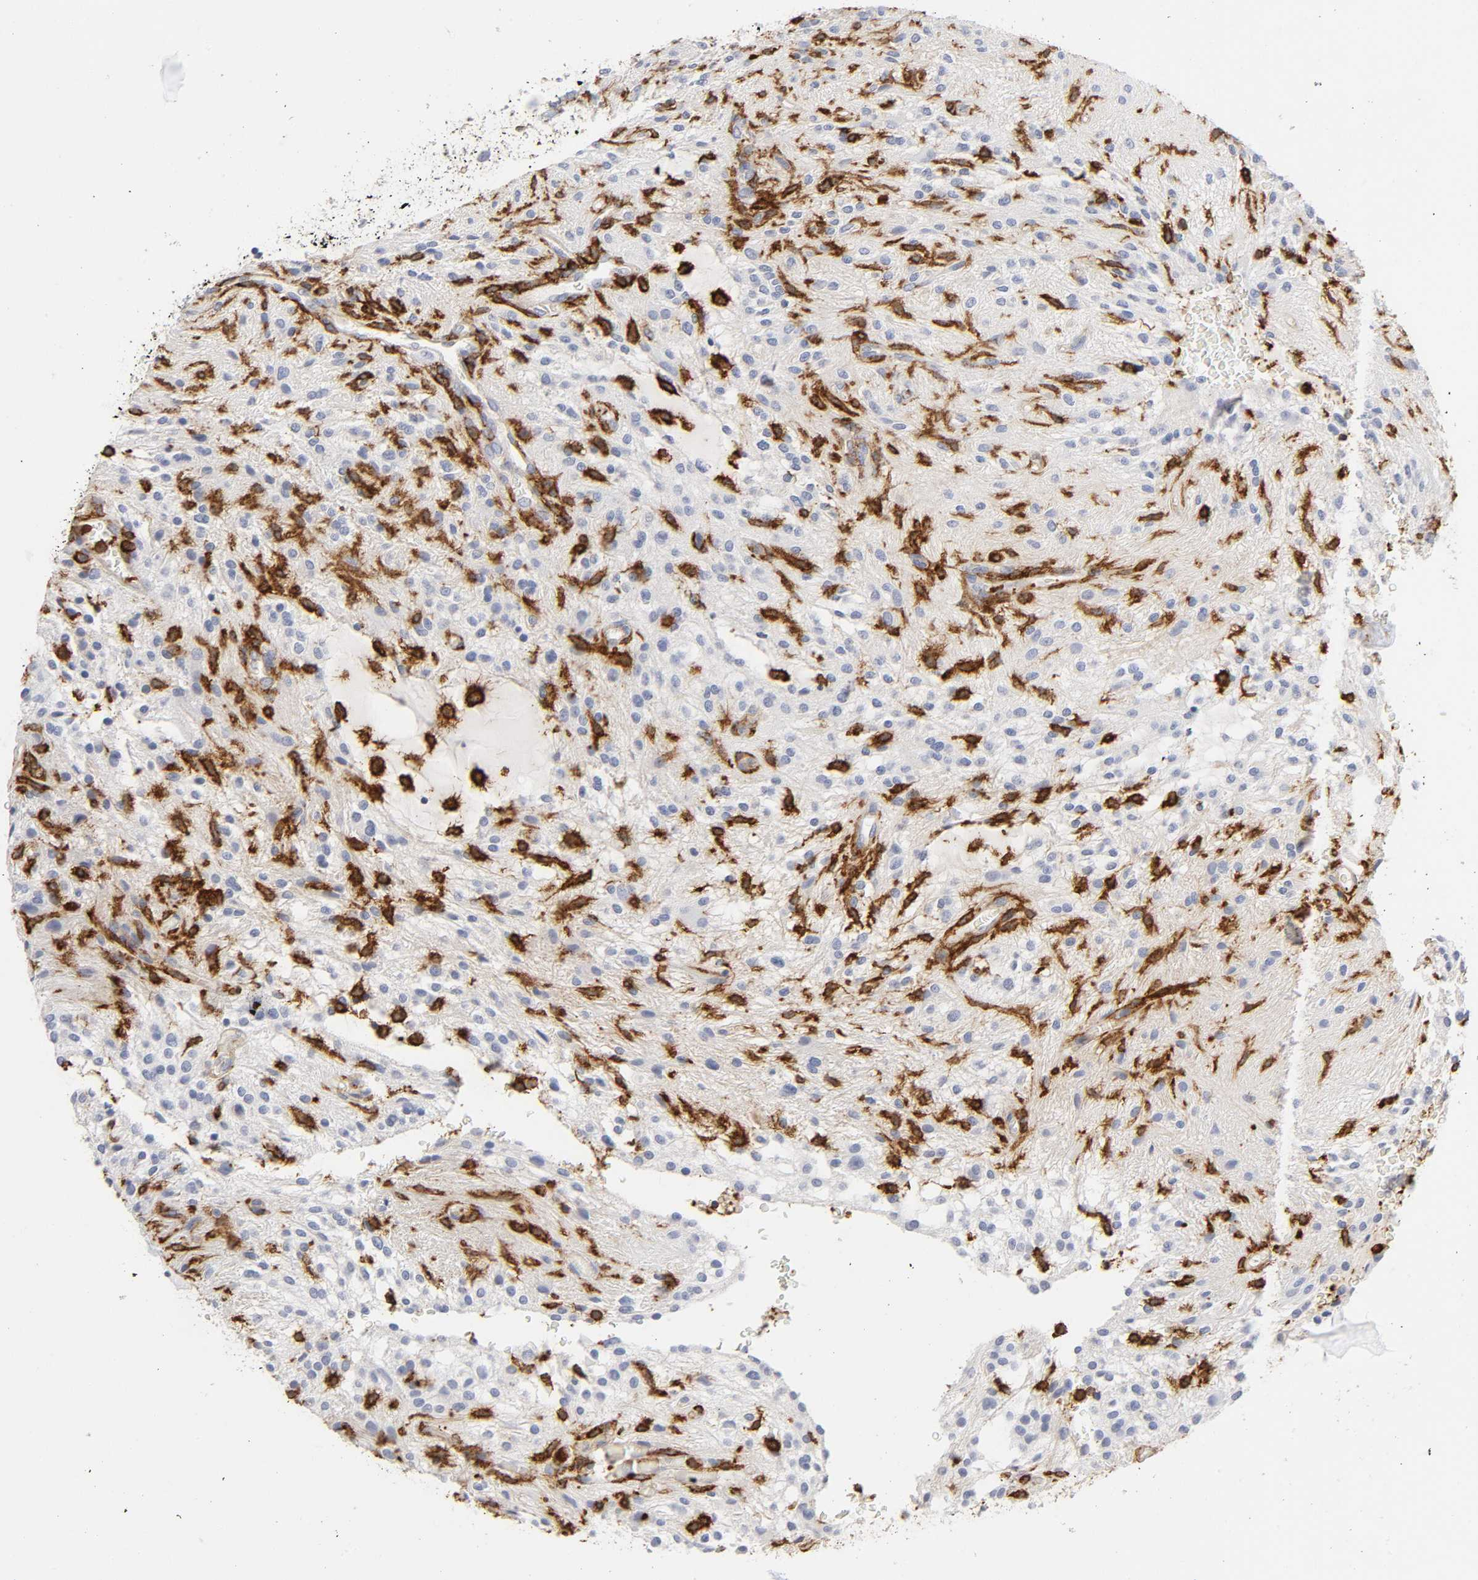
{"staining": {"intensity": "strong", "quantity": "25%-75%", "location": "cytoplasmic/membranous"}, "tissue": "glioma", "cell_type": "Tumor cells", "image_type": "cancer", "snomed": [{"axis": "morphology", "description": "Glioma, malignant, NOS"}, {"axis": "topography", "description": "Cerebellum"}], "caption": "Immunohistochemistry of human glioma demonstrates high levels of strong cytoplasmic/membranous expression in about 25%-75% of tumor cells.", "gene": "LYN", "patient": {"sex": "female", "age": 10}}